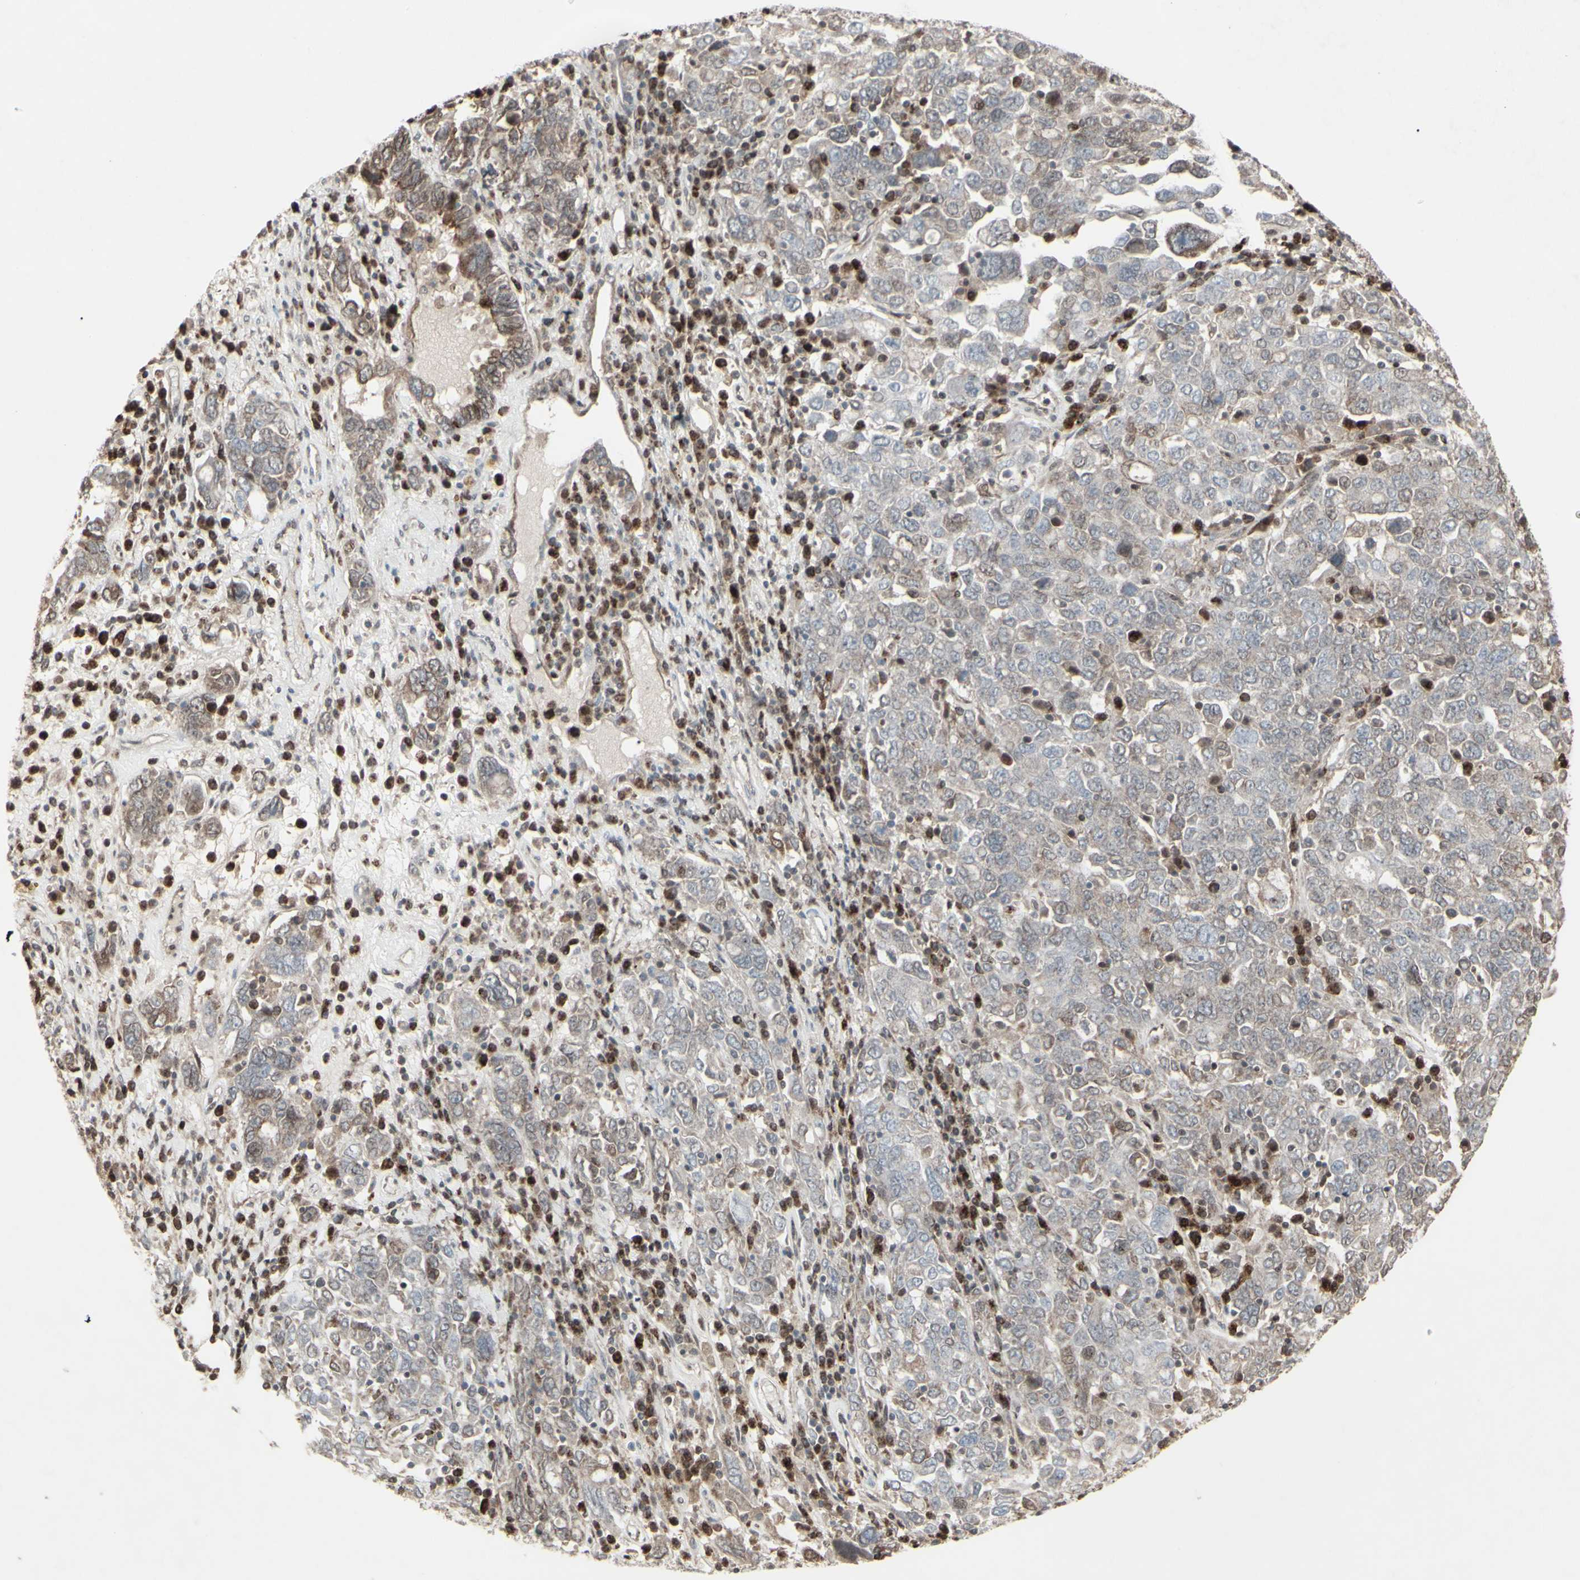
{"staining": {"intensity": "weak", "quantity": ">75%", "location": "cytoplasmic/membranous"}, "tissue": "ovarian cancer", "cell_type": "Tumor cells", "image_type": "cancer", "snomed": [{"axis": "morphology", "description": "Carcinoma, endometroid"}, {"axis": "topography", "description": "Ovary"}], "caption": "Protein analysis of endometroid carcinoma (ovarian) tissue demonstrates weak cytoplasmic/membranous staining in about >75% of tumor cells.", "gene": "CD33", "patient": {"sex": "female", "age": 62}}